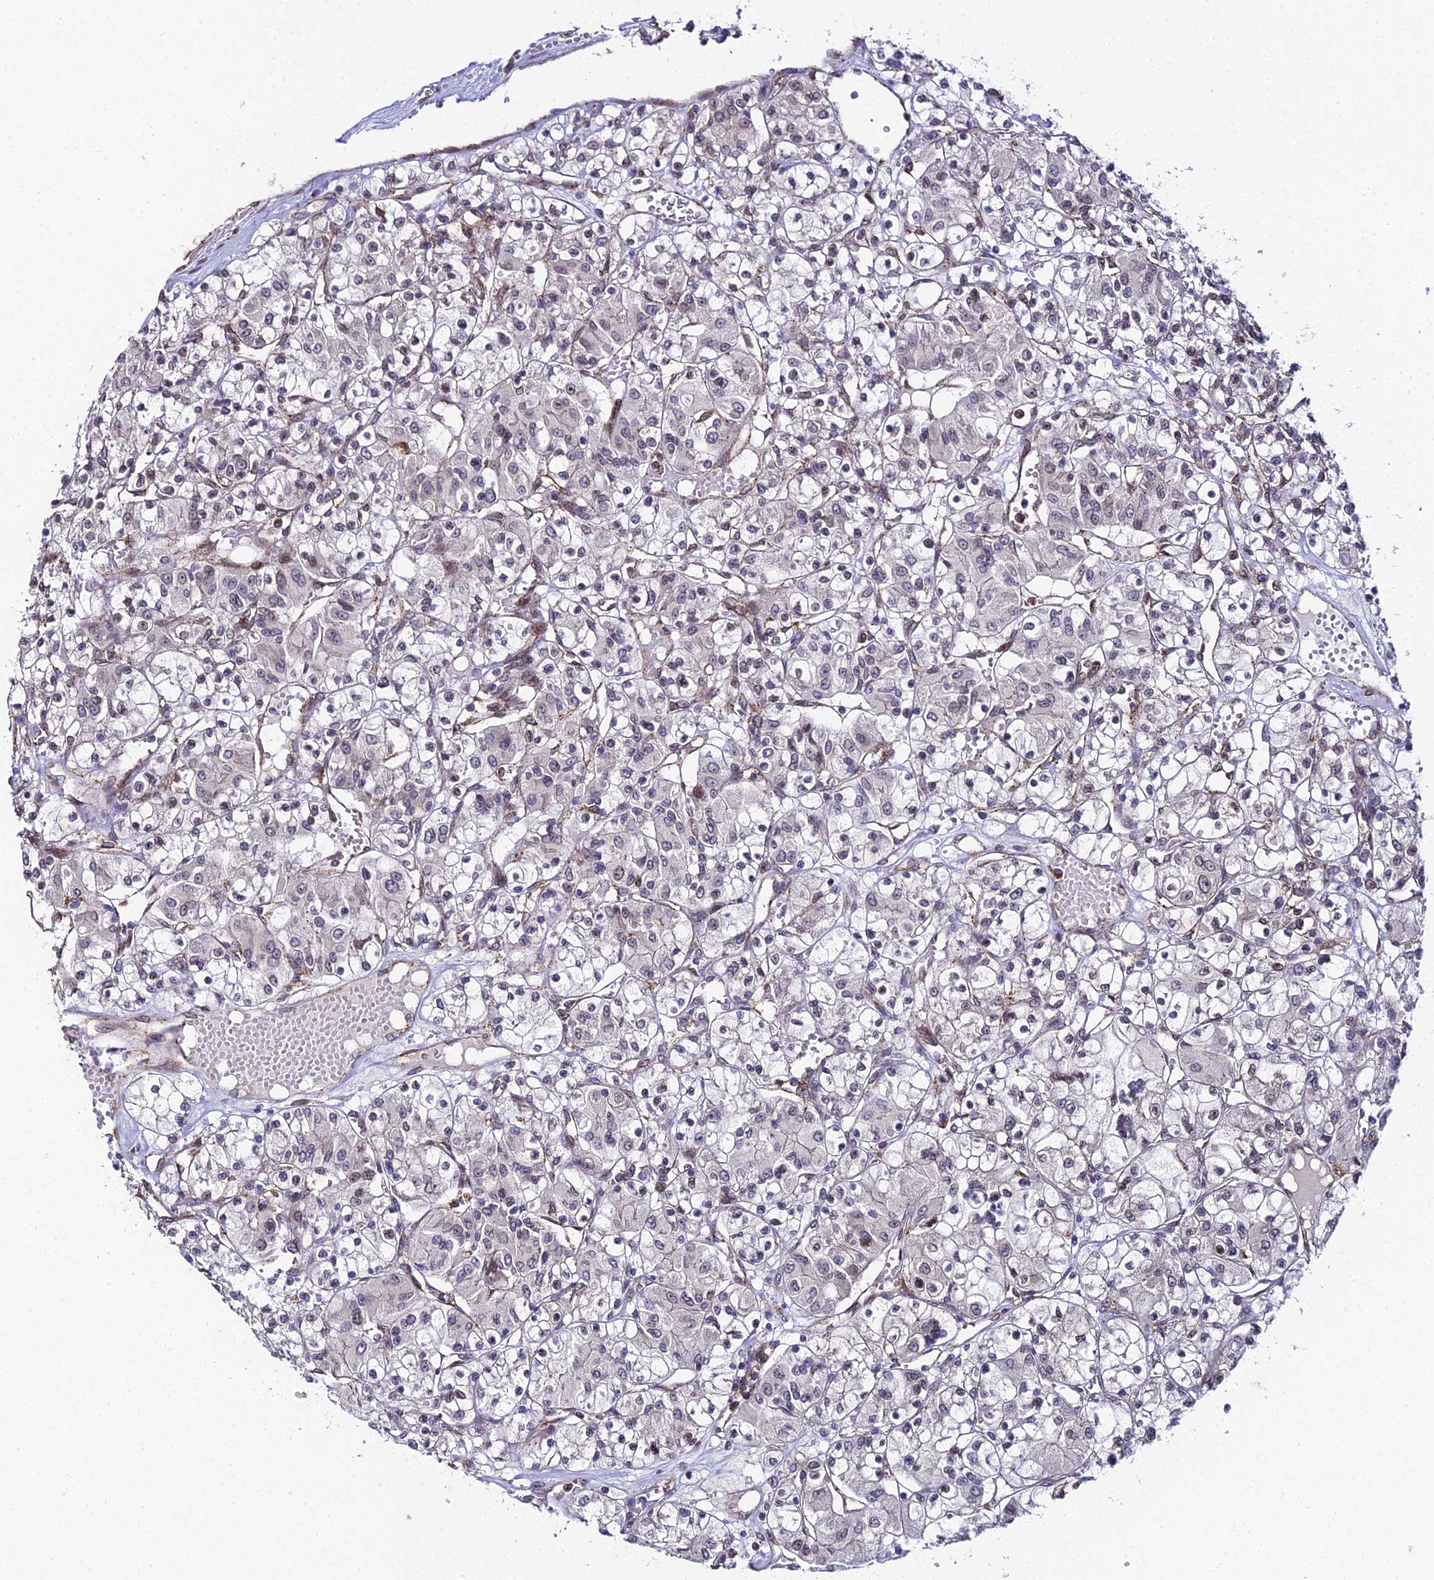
{"staining": {"intensity": "negative", "quantity": "none", "location": "none"}, "tissue": "renal cancer", "cell_type": "Tumor cells", "image_type": "cancer", "snomed": [{"axis": "morphology", "description": "Adenocarcinoma, NOS"}, {"axis": "topography", "description": "Kidney"}], "caption": "High power microscopy histopathology image of an IHC micrograph of renal cancer, revealing no significant expression in tumor cells. Brightfield microscopy of immunohistochemistry stained with DAB (brown) and hematoxylin (blue), captured at high magnification.", "gene": "DDX19A", "patient": {"sex": "female", "age": 59}}